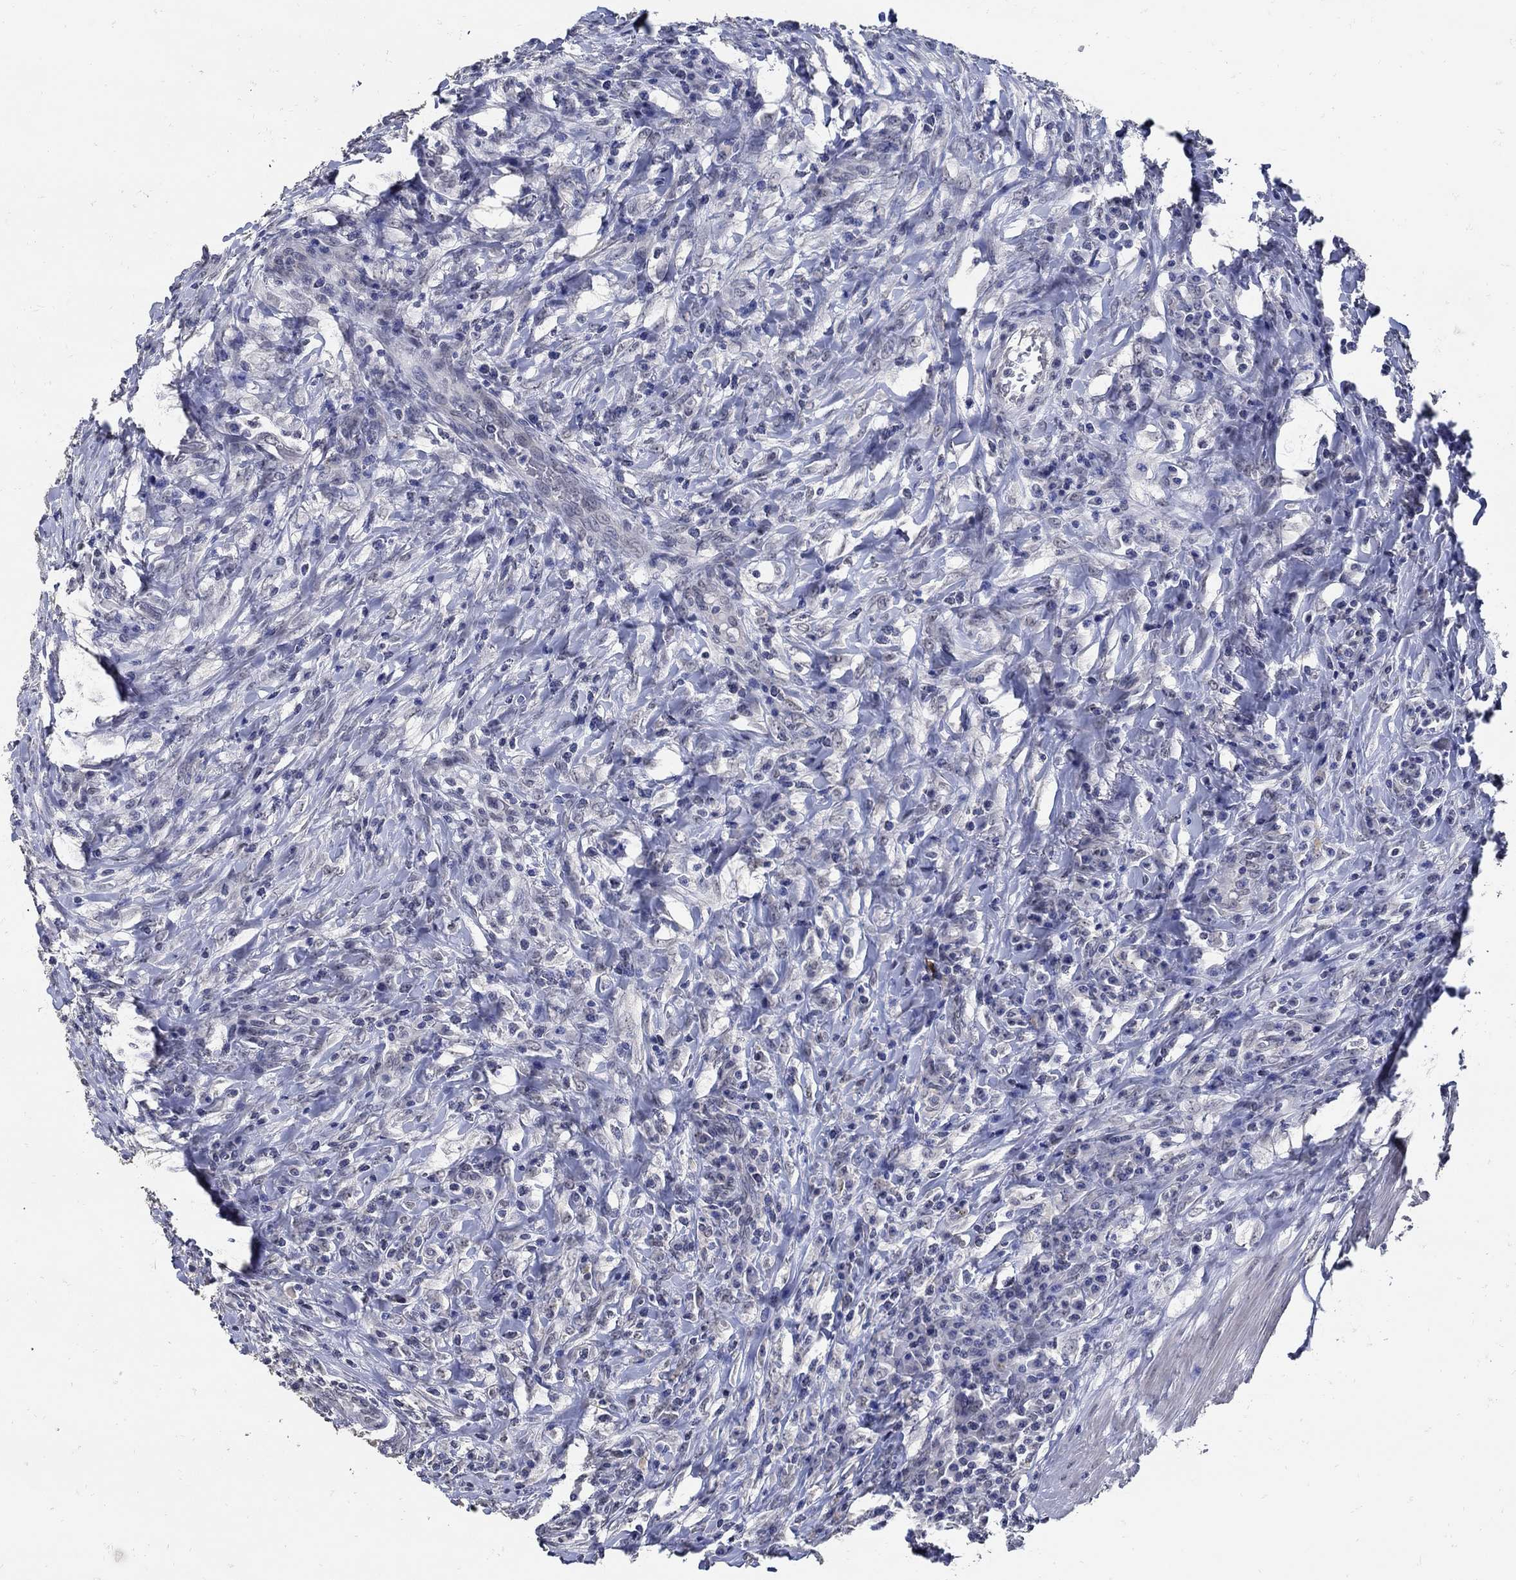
{"staining": {"intensity": "negative", "quantity": "none", "location": "none"}, "tissue": "colorectal cancer", "cell_type": "Tumor cells", "image_type": "cancer", "snomed": [{"axis": "morphology", "description": "Adenocarcinoma, NOS"}, {"axis": "topography", "description": "Colon"}], "caption": "Protein analysis of adenocarcinoma (colorectal) shows no significant positivity in tumor cells. (Brightfield microscopy of DAB (3,3'-diaminobenzidine) immunohistochemistry (IHC) at high magnification).", "gene": "KCNN3", "patient": {"sex": "male", "age": 53}}